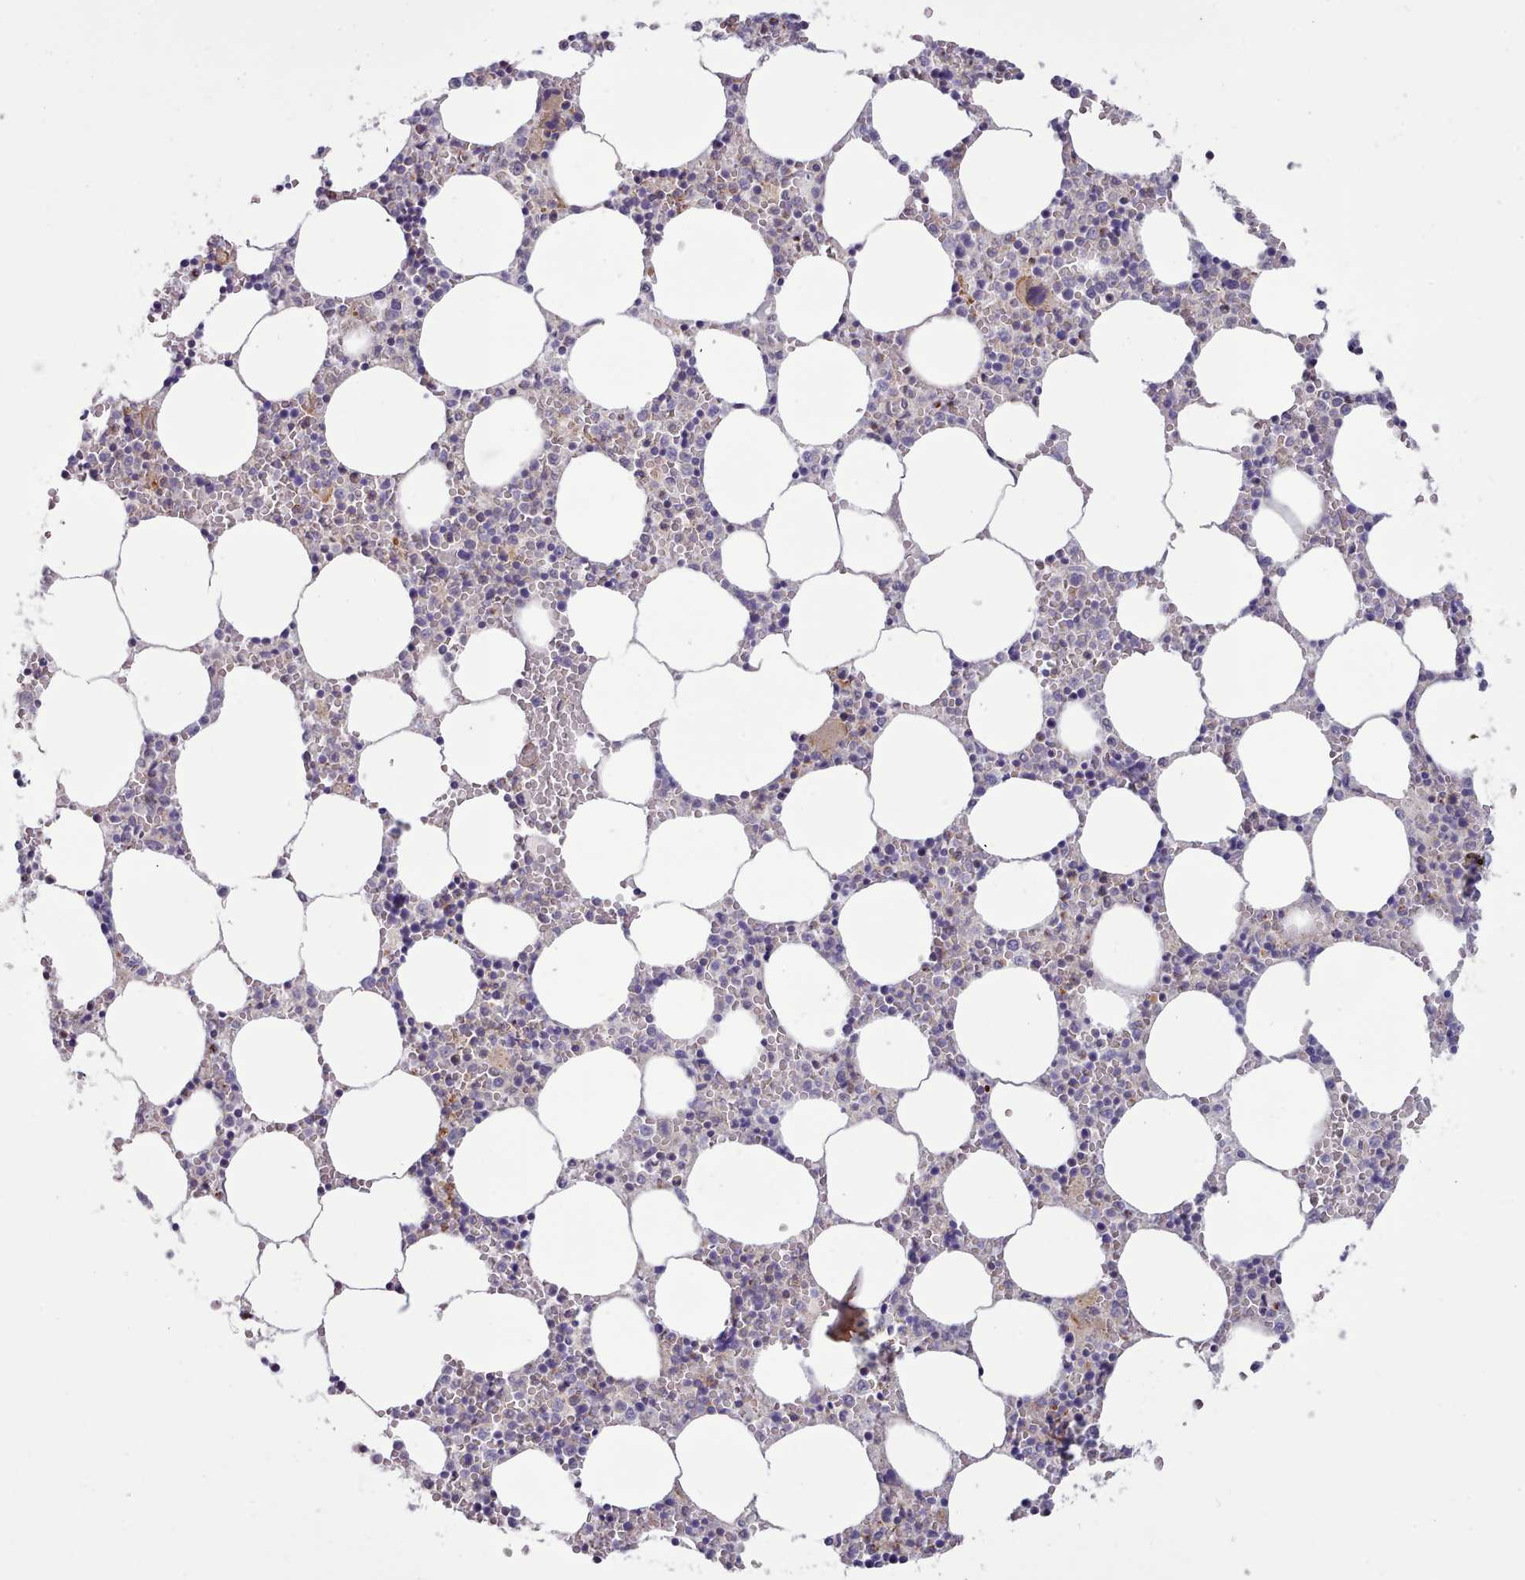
{"staining": {"intensity": "moderate", "quantity": "<25%", "location": "cytoplasmic/membranous"}, "tissue": "bone marrow", "cell_type": "Hematopoietic cells", "image_type": "normal", "snomed": [{"axis": "morphology", "description": "Normal tissue, NOS"}, {"axis": "topography", "description": "Bone marrow"}], "caption": "Immunohistochemistry (IHC) photomicrograph of normal bone marrow: human bone marrow stained using immunohistochemistry exhibits low levels of moderate protein expression localized specifically in the cytoplasmic/membranous of hematopoietic cells, appearing as a cytoplasmic/membranous brown color.", "gene": "TENT4B", "patient": {"sex": "female", "age": 64}}